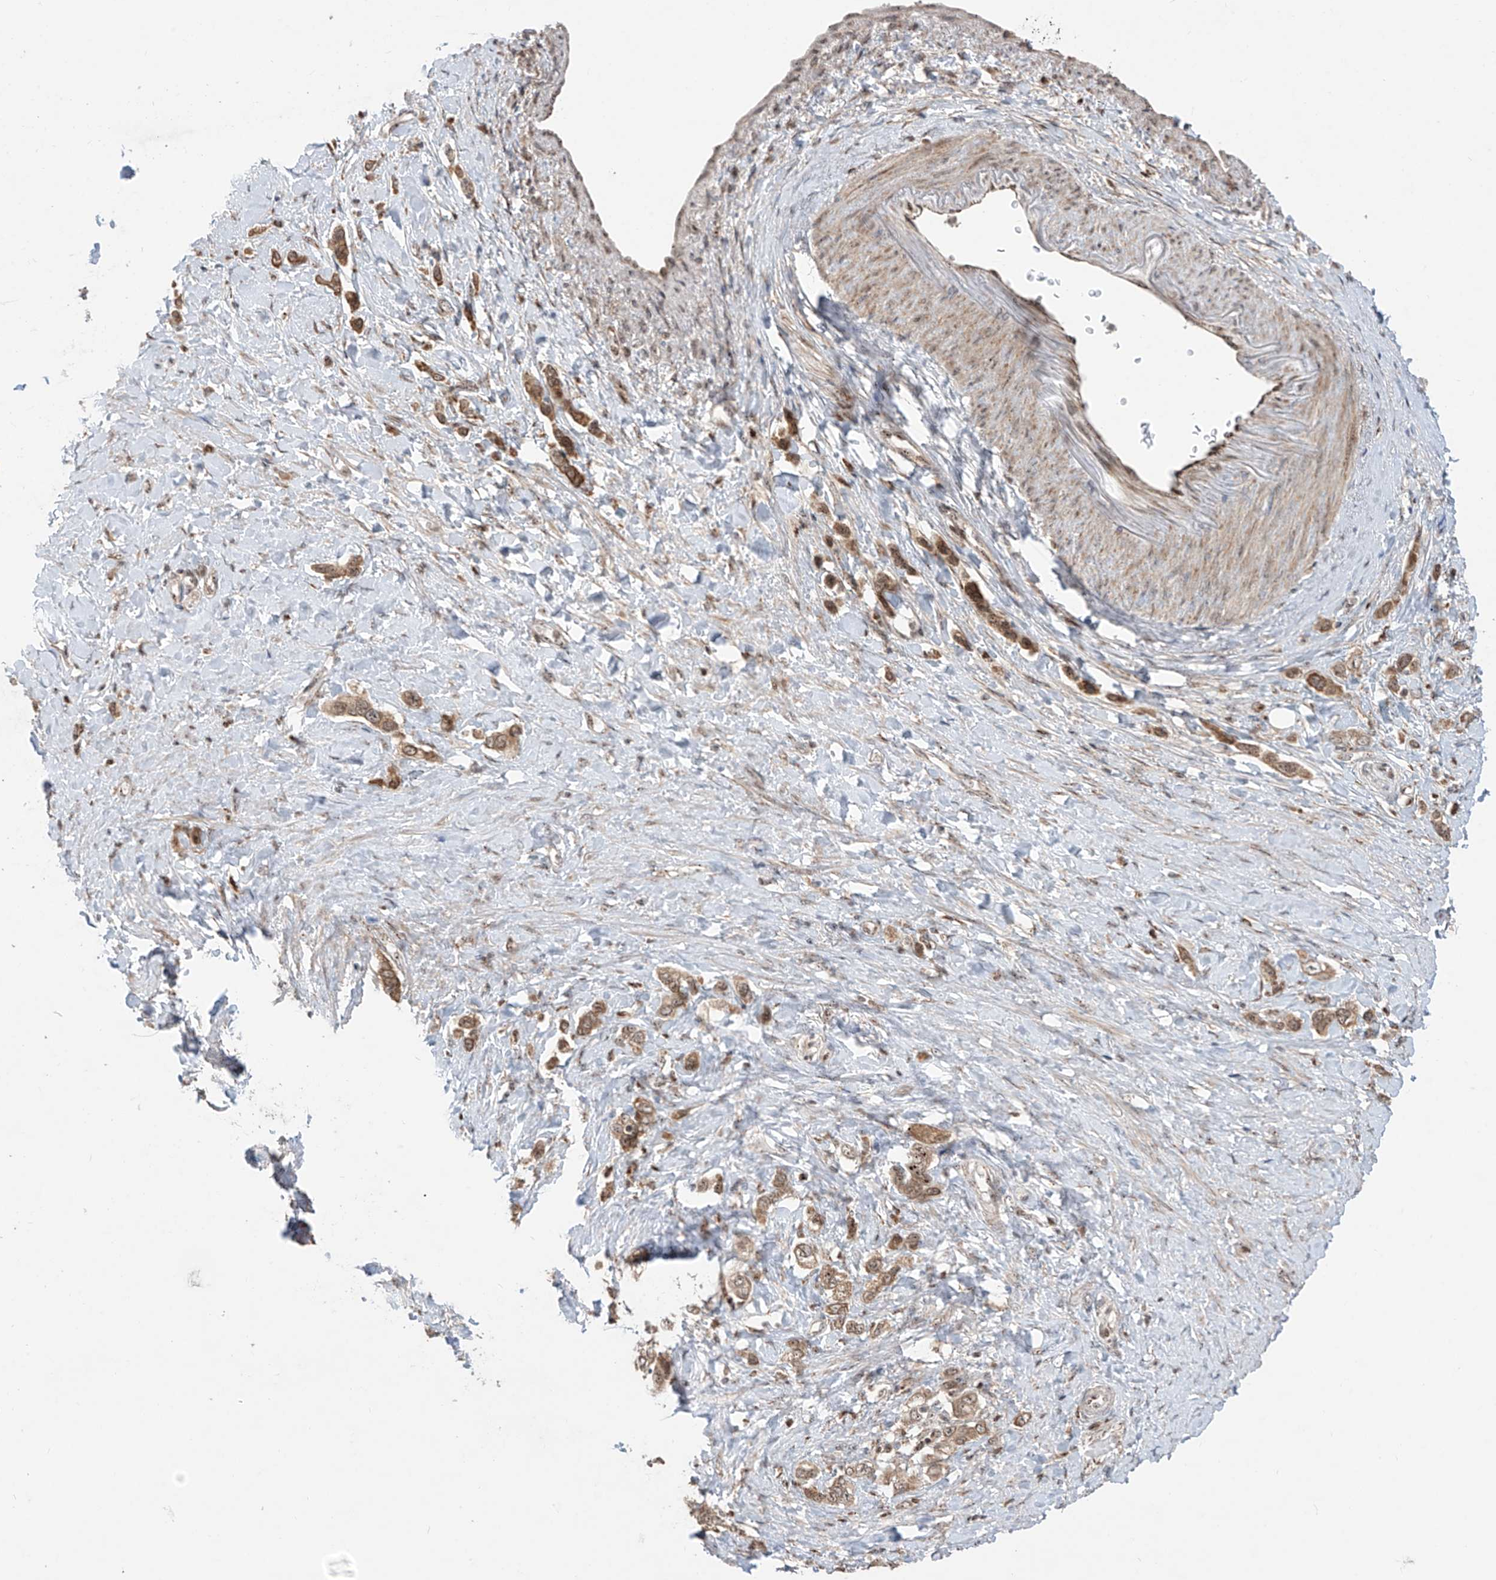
{"staining": {"intensity": "moderate", "quantity": ">75%", "location": "cytoplasmic/membranous"}, "tissue": "stomach cancer", "cell_type": "Tumor cells", "image_type": "cancer", "snomed": [{"axis": "morphology", "description": "Adenocarcinoma, NOS"}, {"axis": "topography", "description": "Stomach"}], "caption": "Immunohistochemical staining of human adenocarcinoma (stomach) reveals moderate cytoplasmic/membranous protein positivity in about >75% of tumor cells.", "gene": "ZBTB8A", "patient": {"sex": "female", "age": 65}}